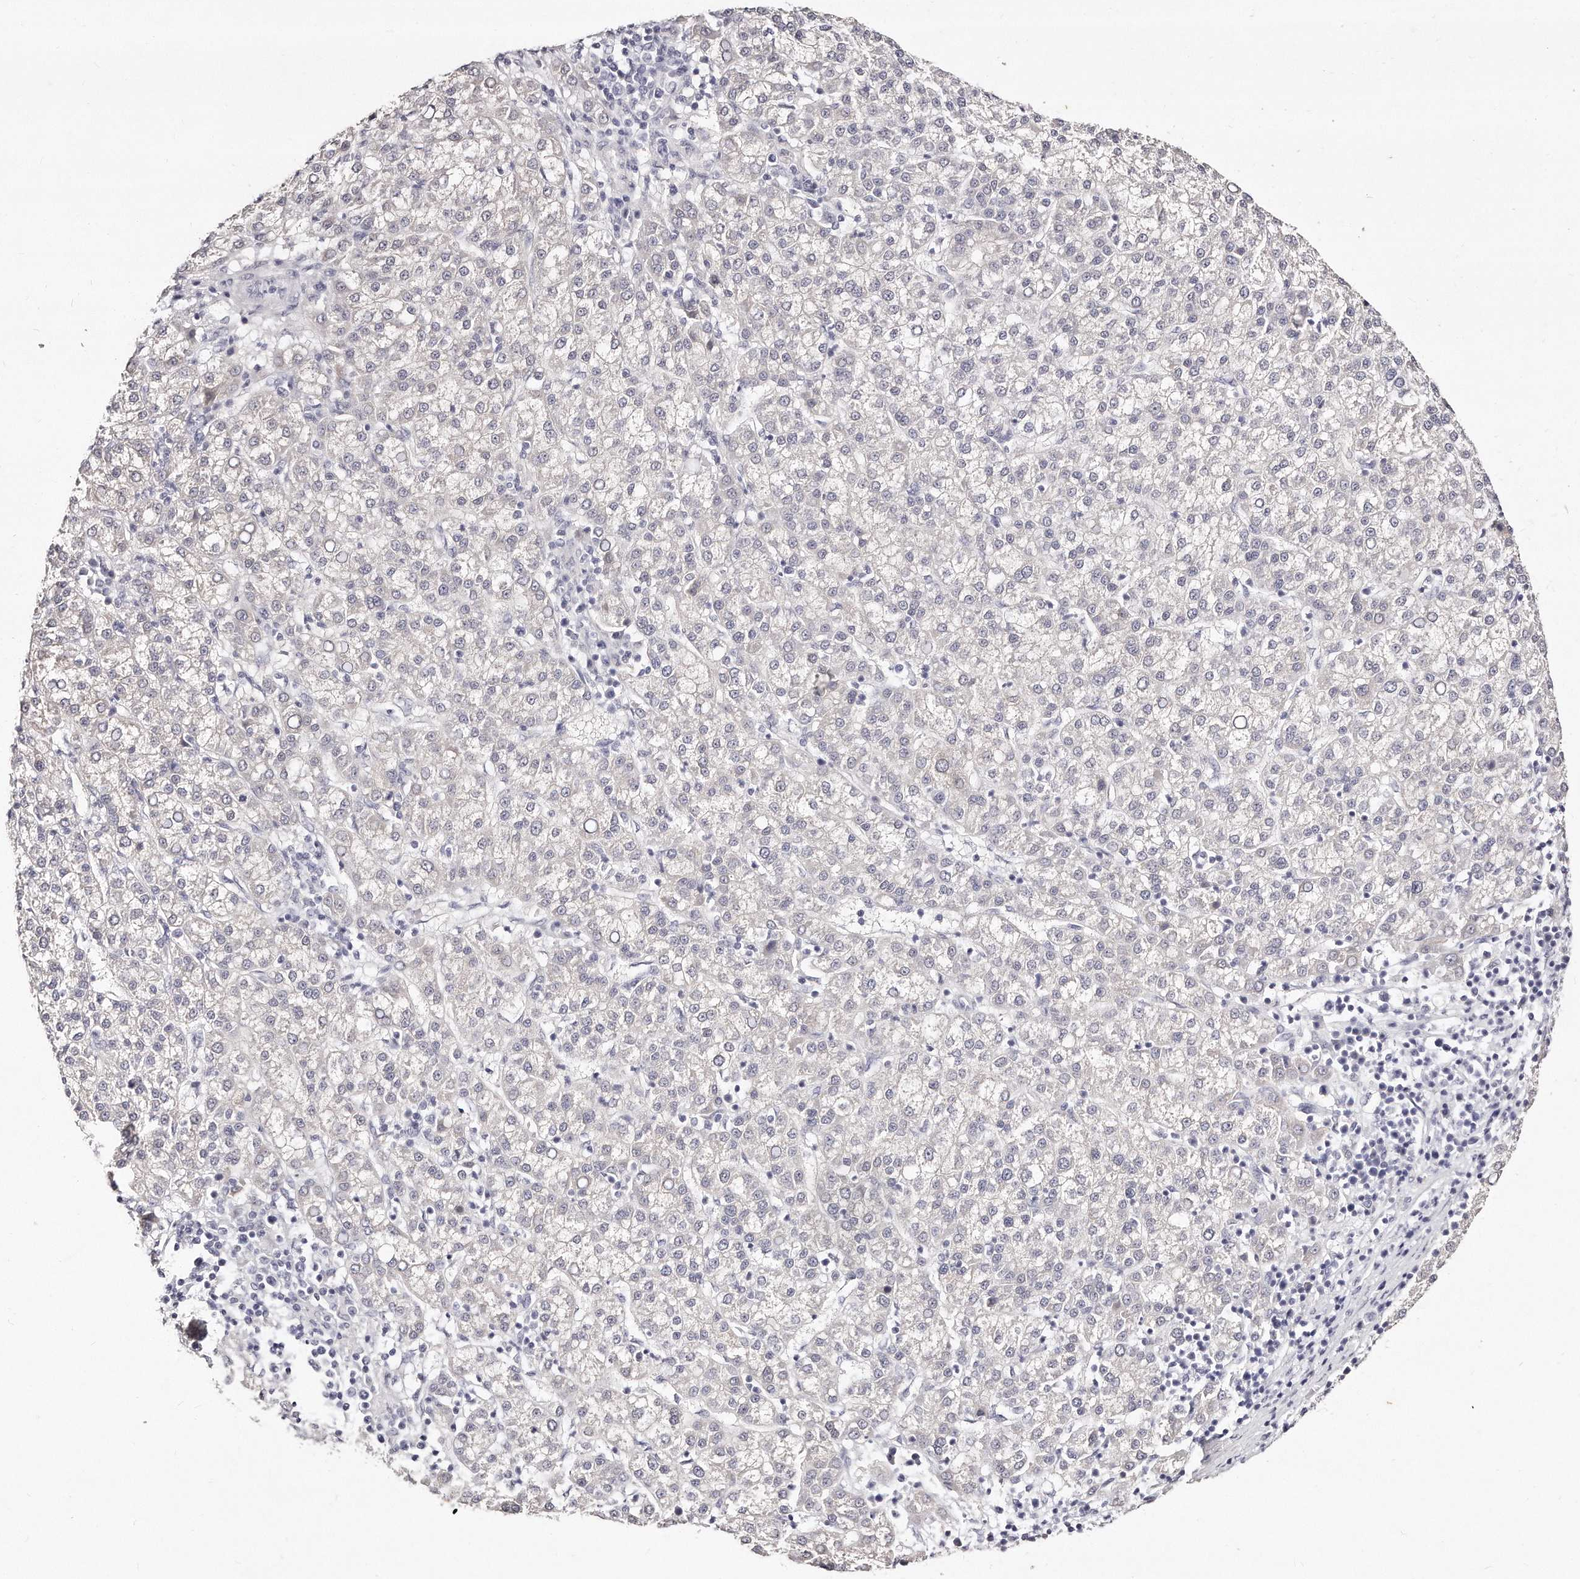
{"staining": {"intensity": "negative", "quantity": "none", "location": "none"}, "tissue": "liver cancer", "cell_type": "Tumor cells", "image_type": "cancer", "snomed": [{"axis": "morphology", "description": "Carcinoma, Hepatocellular, NOS"}, {"axis": "topography", "description": "Liver"}], "caption": "Hepatocellular carcinoma (liver) was stained to show a protein in brown. There is no significant staining in tumor cells.", "gene": "GDA", "patient": {"sex": "female", "age": 58}}